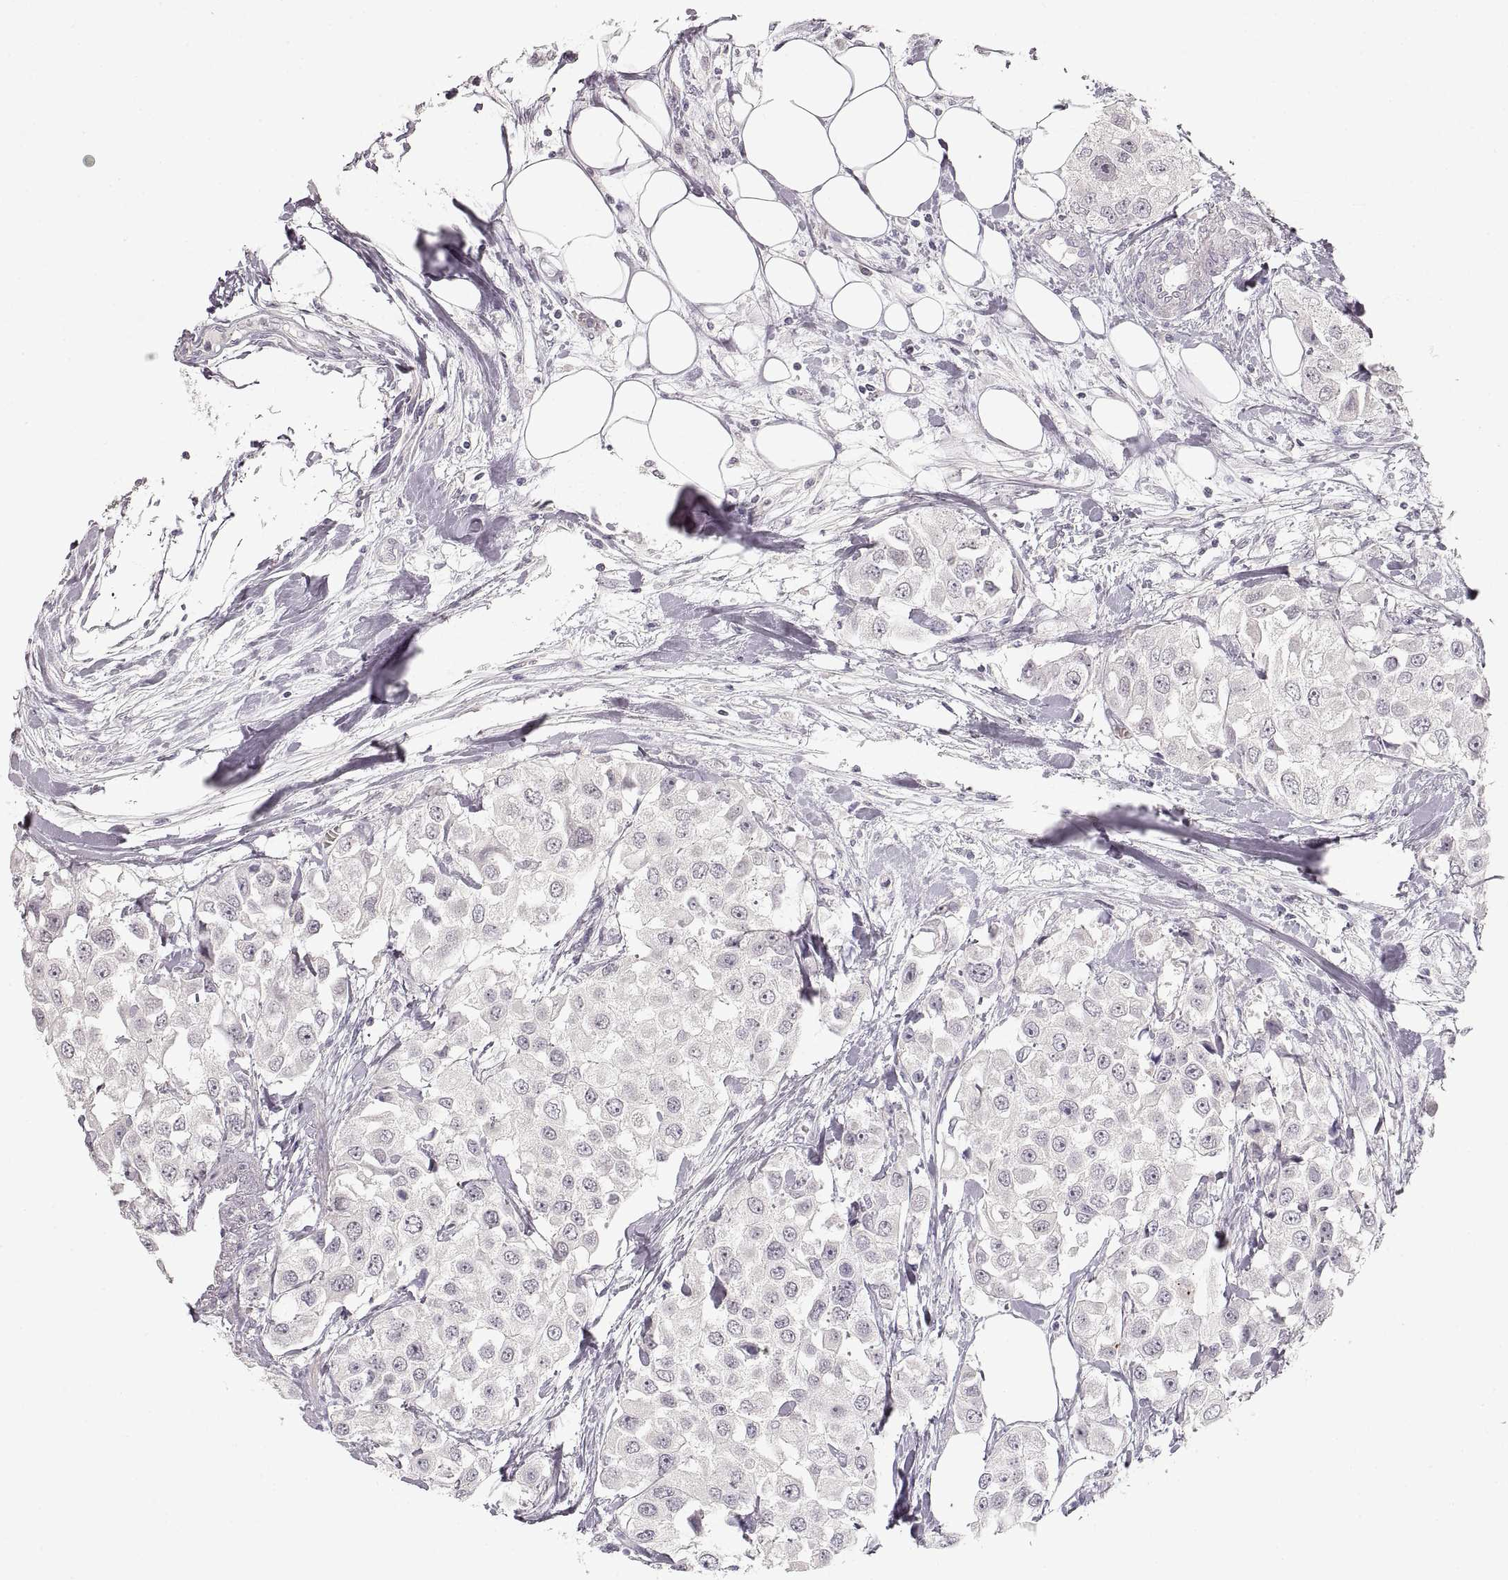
{"staining": {"intensity": "negative", "quantity": "none", "location": "none"}, "tissue": "urothelial cancer", "cell_type": "Tumor cells", "image_type": "cancer", "snomed": [{"axis": "morphology", "description": "Urothelial carcinoma, High grade"}, {"axis": "topography", "description": "Urinary bladder"}], "caption": "The image shows no significant staining in tumor cells of high-grade urothelial carcinoma.", "gene": "PCSK2", "patient": {"sex": "female", "age": 64}}